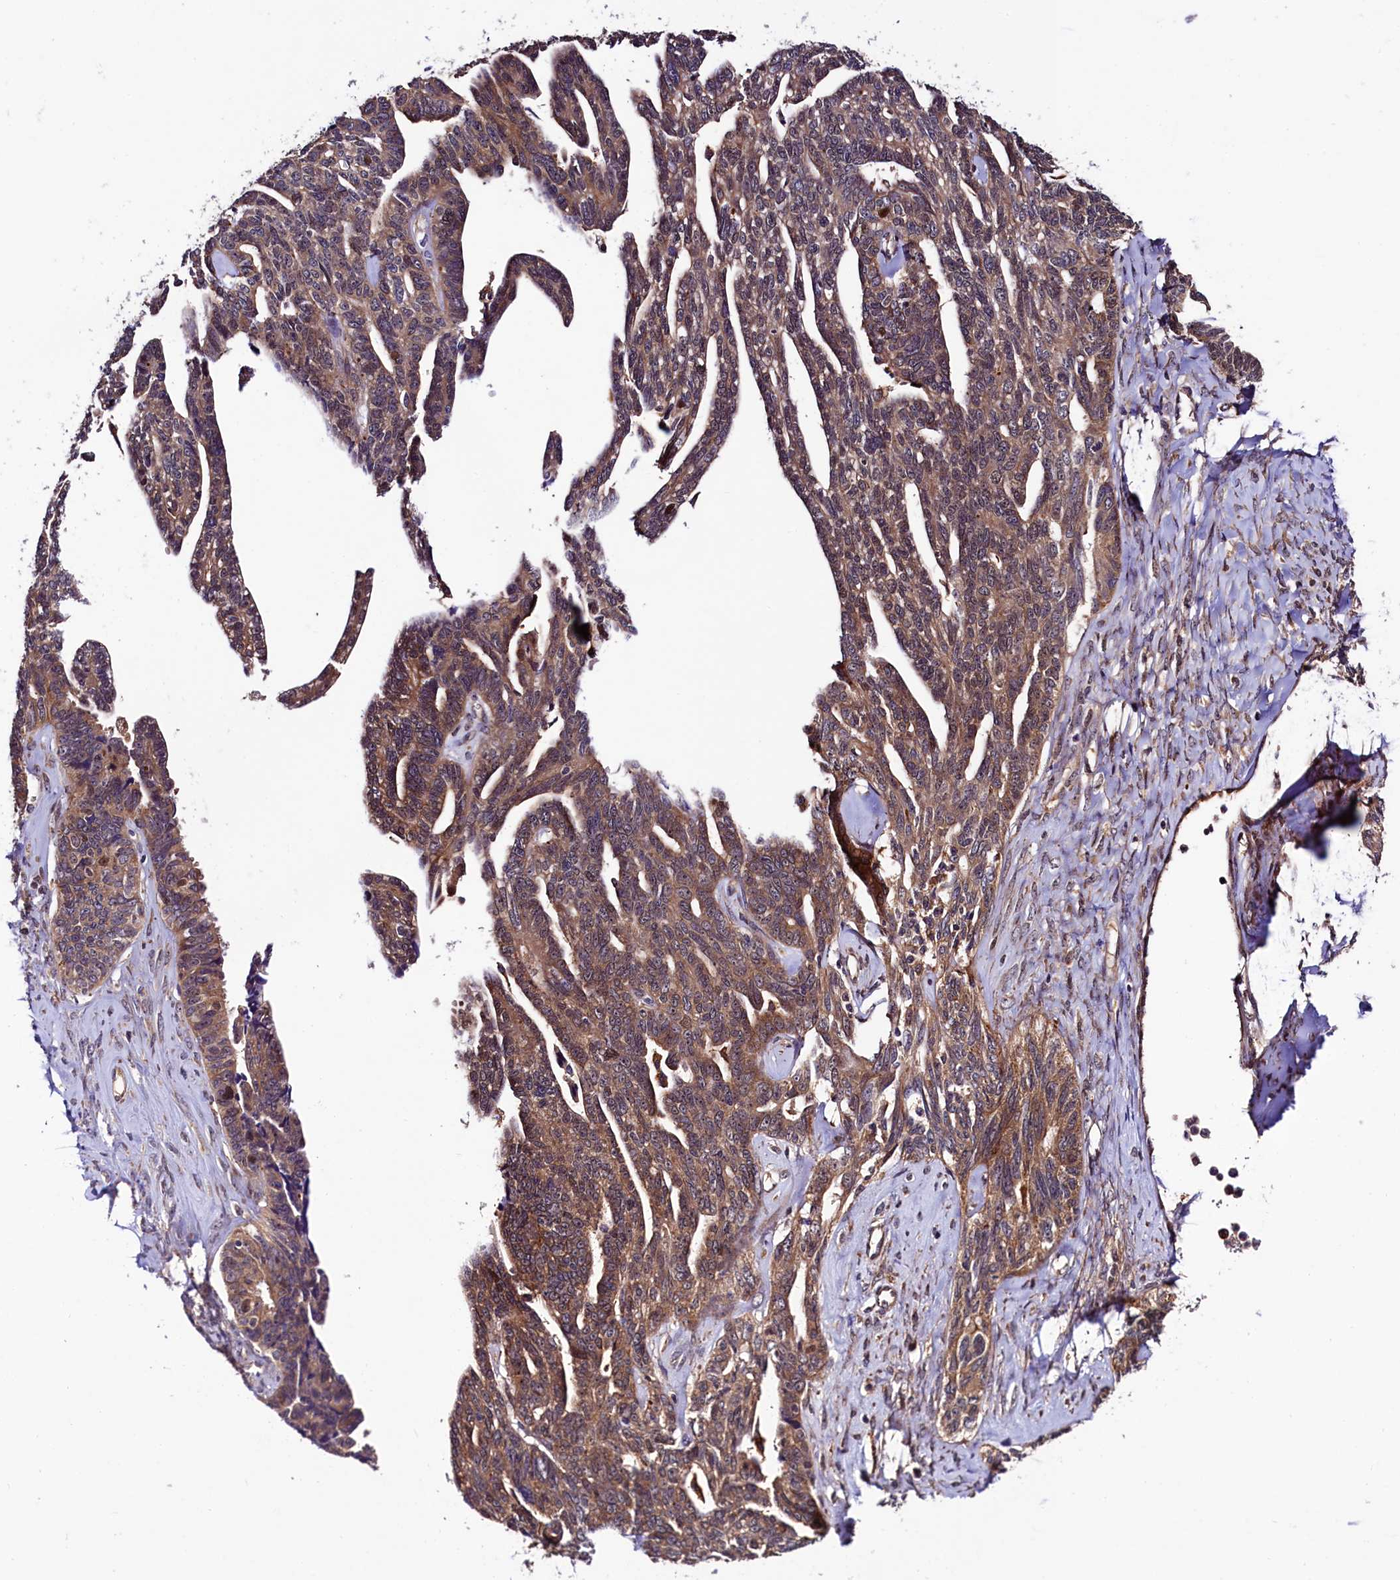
{"staining": {"intensity": "moderate", "quantity": ">75%", "location": "cytoplasmic/membranous"}, "tissue": "ovarian cancer", "cell_type": "Tumor cells", "image_type": "cancer", "snomed": [{"axis": "morphology", "description": "Cystadenocarcinoma, serous, NOS"}, {"axis": "topography", "description": "Ovary"}], "caption": "An immunohistochemistry micrograph of tumor tissue is shown. Protein staining in brown highlights moderate cytoplasmic/membranous positivity in ovarian serous cystadenocarcinoma within tumor cells.", "gene": "VPS35", "patient": {"sex": "female", "age": 79}}